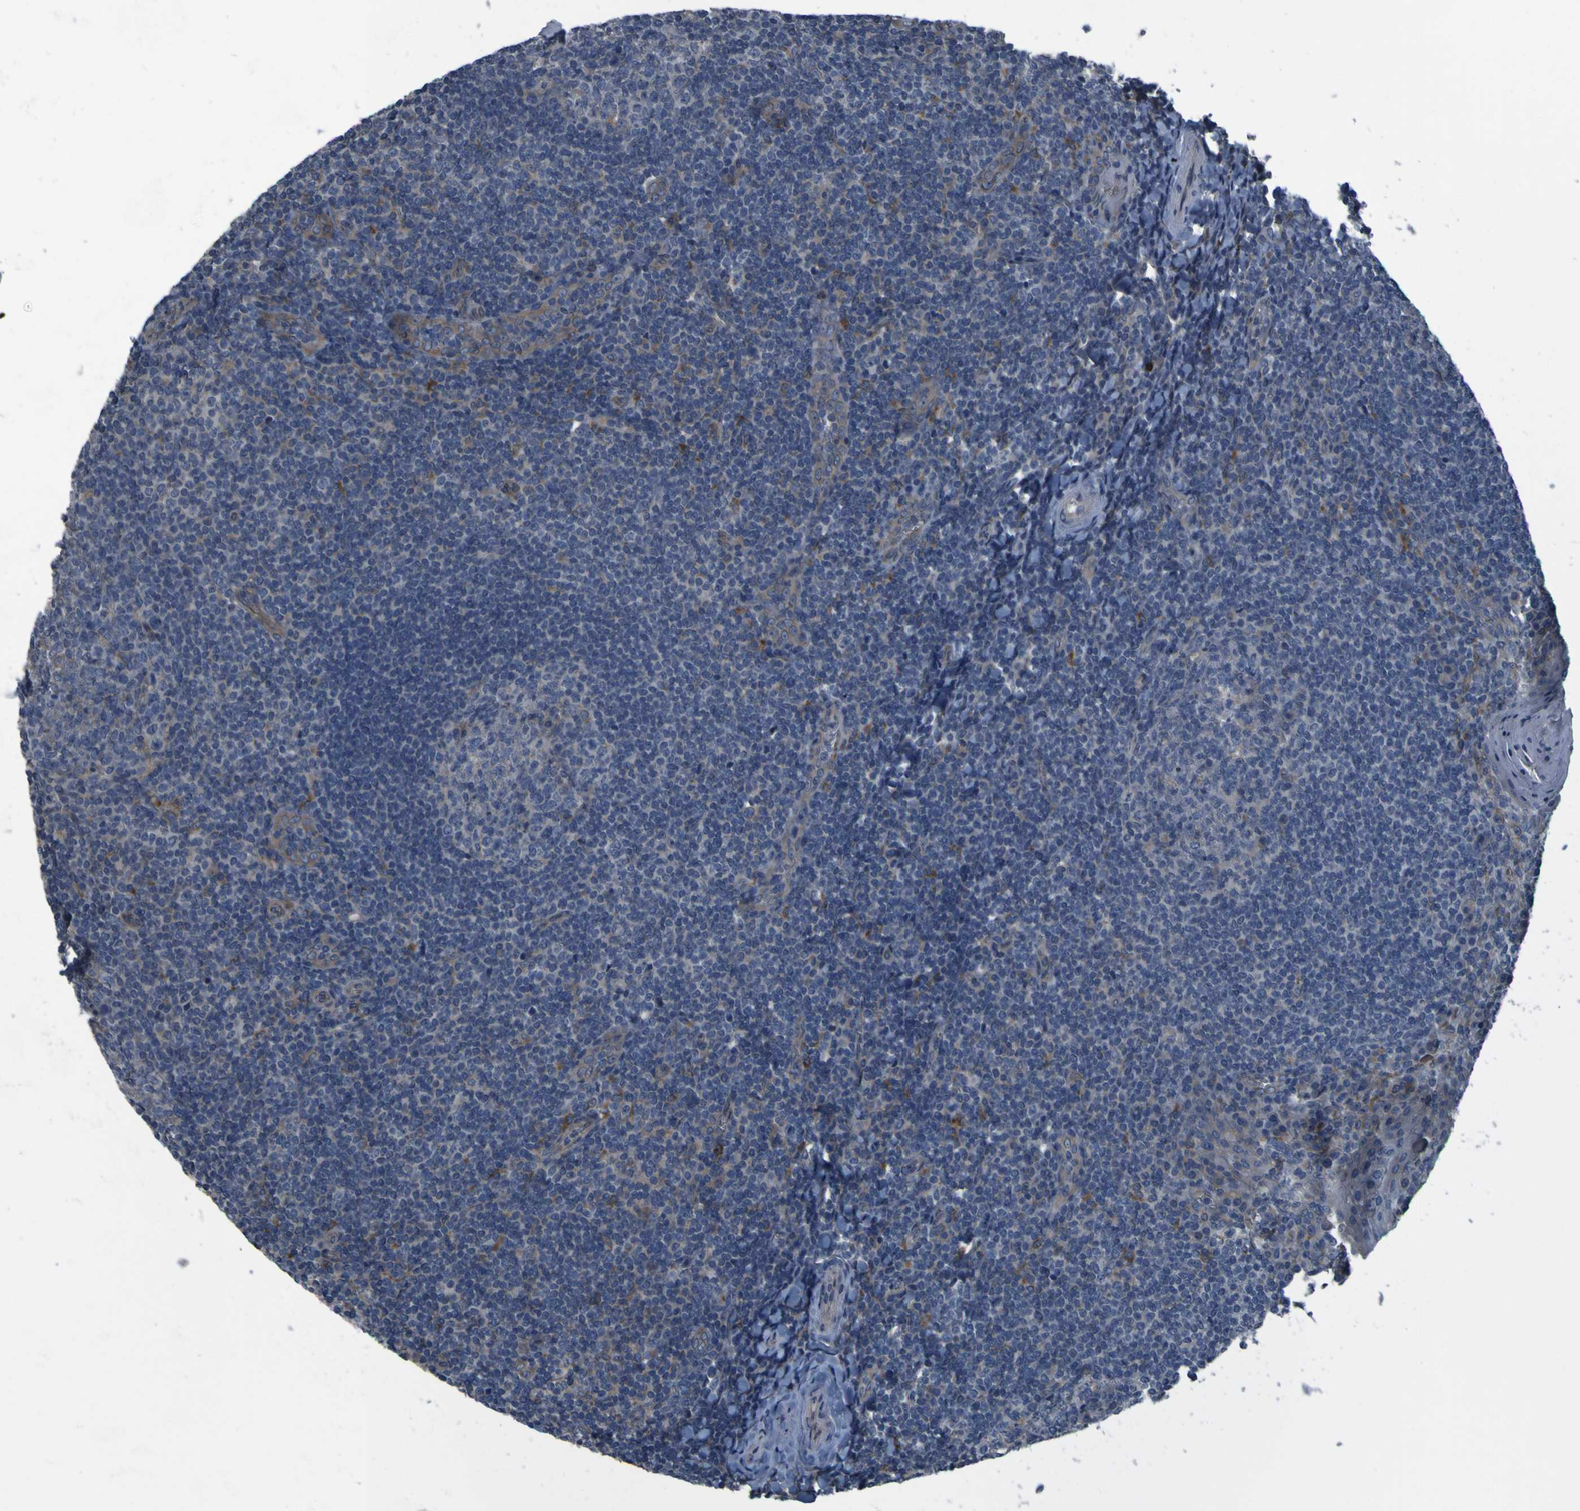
{"staining": {"intensity": "negative", "quantity": "none", "location": "none"}, "tissue": "tonsil", "cell_type": "Germinal center cells", "image_type": "normal", "snomed": [{"axis": "morphology", "description": "Normal tissue, NOS"}, {"axis": "topography", "description": "Tonsil"}], "caption": "Immunohistochemistry (IHC) image of benign tonsil: tonsil stained with DAB demonstrates no significant protein expression in germinal center cells.", "gene": "GRAMD1A", "patient": {"sex": "male", "age": 31}}